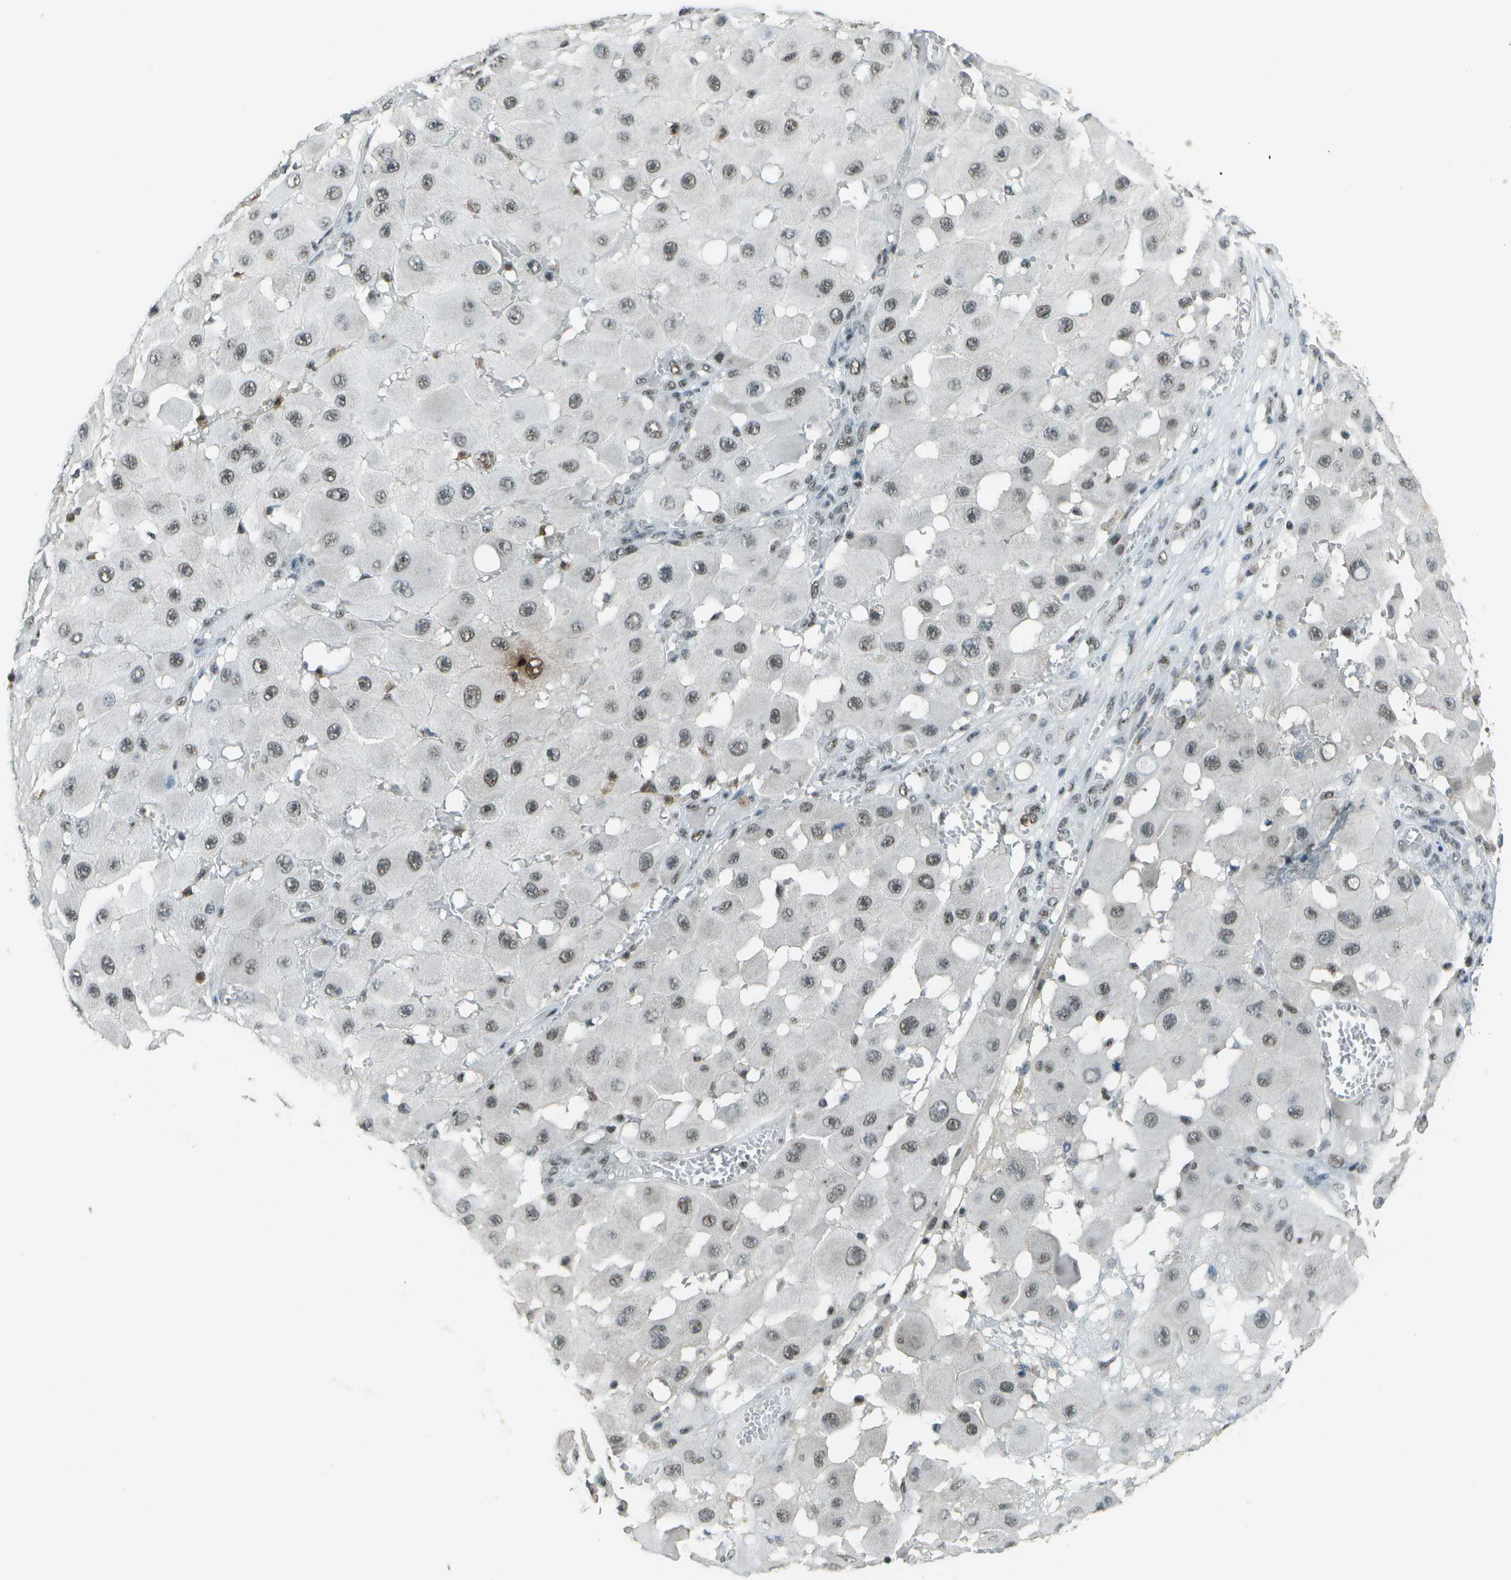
{"staining": {"intensity": "moderate", "quantity": ">75%", "location": "nuclear"}, "tissue": "melanoma", "cell_type": "Tumor cells", "image_type": "cancer", "snomed": [{"axis": "morphology", "description": "Malignant melanoma, NOS"}, {"axis": "topography", "description": "Skin"}], "caption": "A high-resolution histopathology image shows immunohistochemistry (IHC) staining of melanoma, which exhibits moderate nuclear expression in approximately >75% of tumor cells.", "gene": "DEPDC1", "patient": {"sex": "female", "age": 81}}